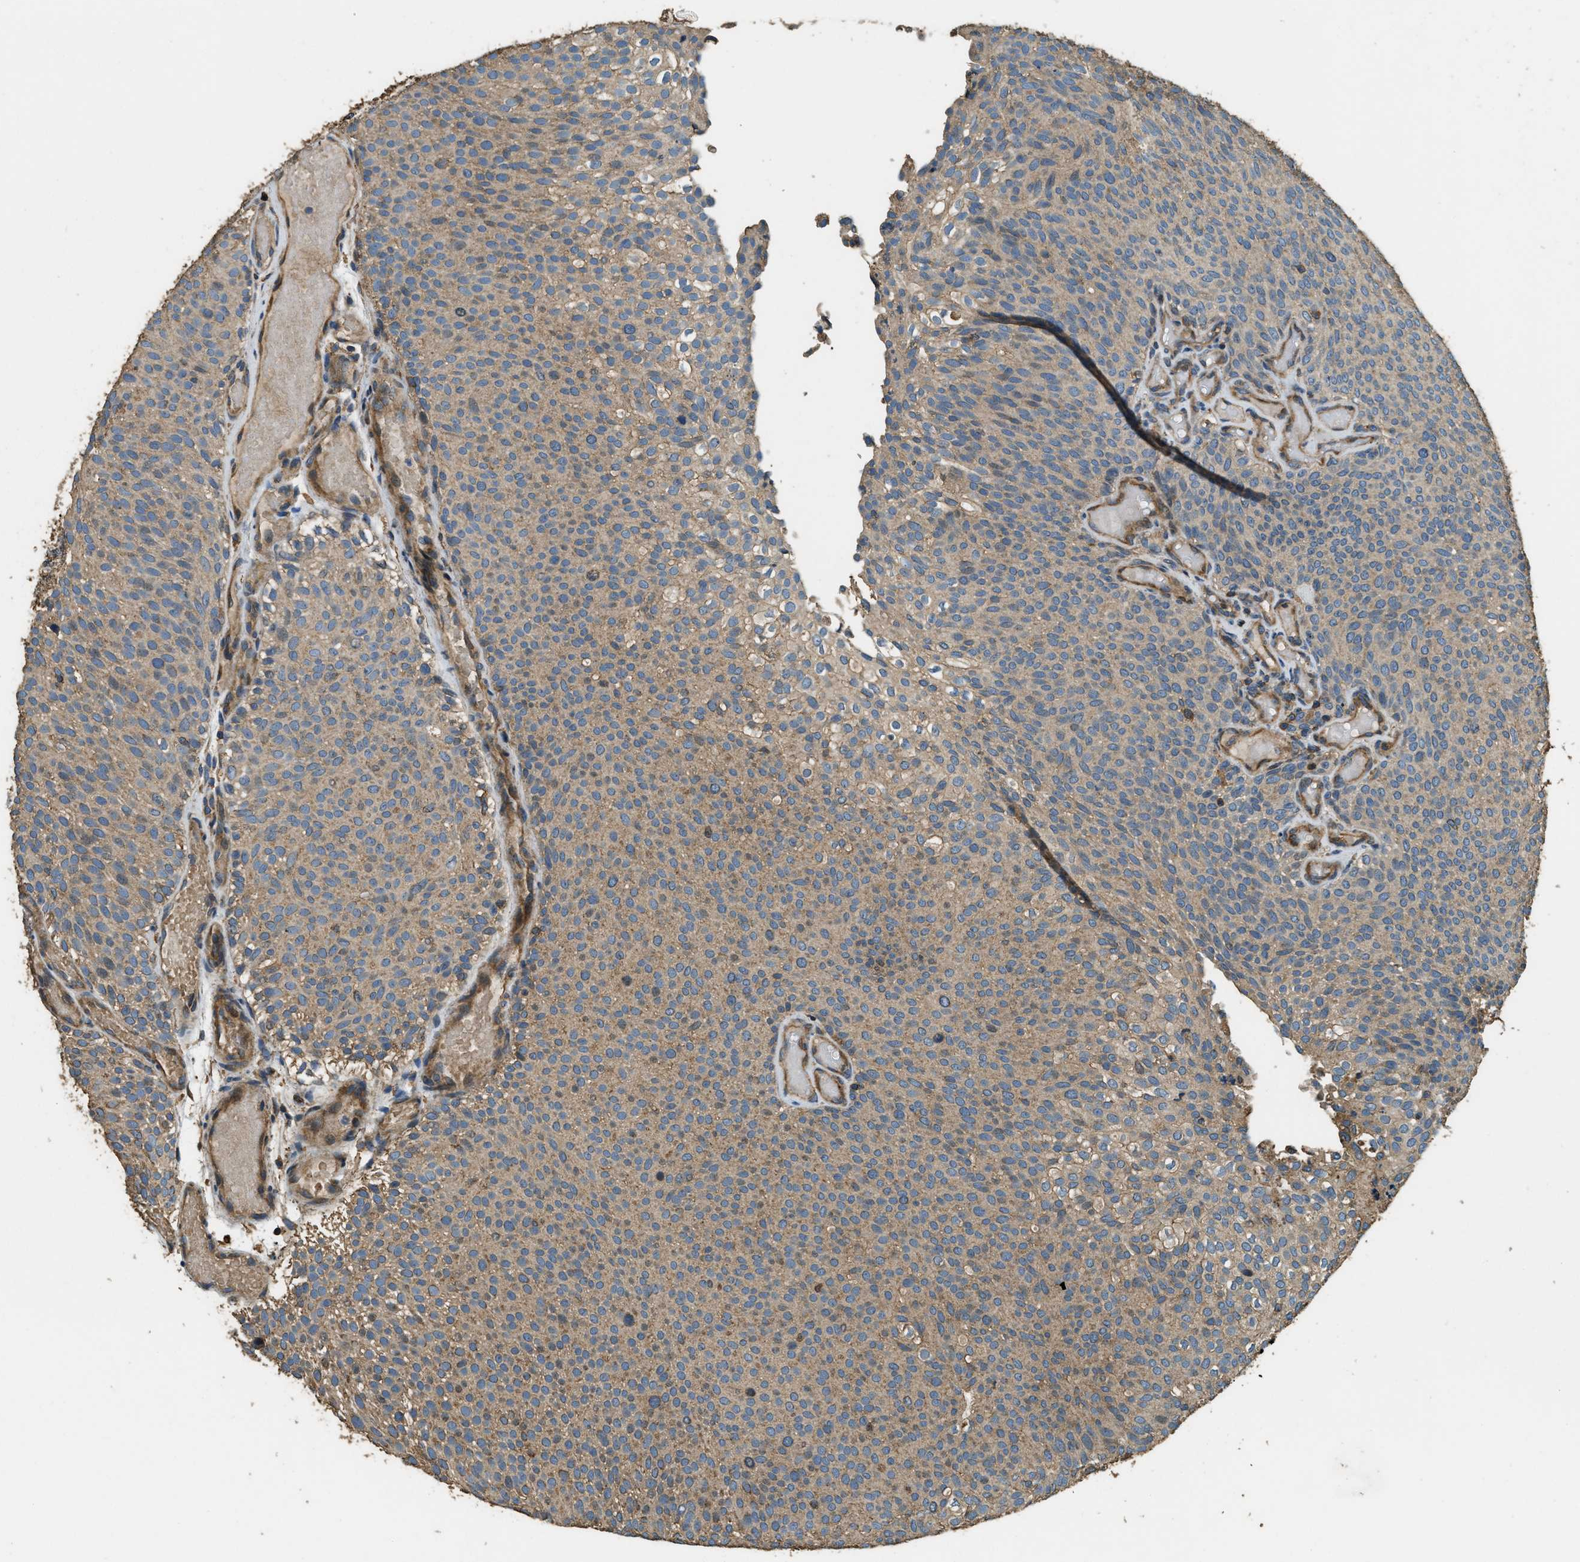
{"staining": {"intensity": "moderate", "quantity": ">75%", "location": "cytoplasmic/membranous"}, "tissue": "urothelial cancer", "cell_type": "Tumor cells", "image_type": "cancer", "snomed": [{"axis": "morphology", "description": "Urothelial carcinoma, Low grade"}, {"axis": "topography", "description": "Urinary bladder"}], "caption": "DAB immunohistochemical staining of urothelial cancer demonstrates moderate cytoplasmic/membranous protein expression in approximately >75% of tumor cells.", "gene": "ERGIC1", "patient": {"sex": "male", "age": 78}}